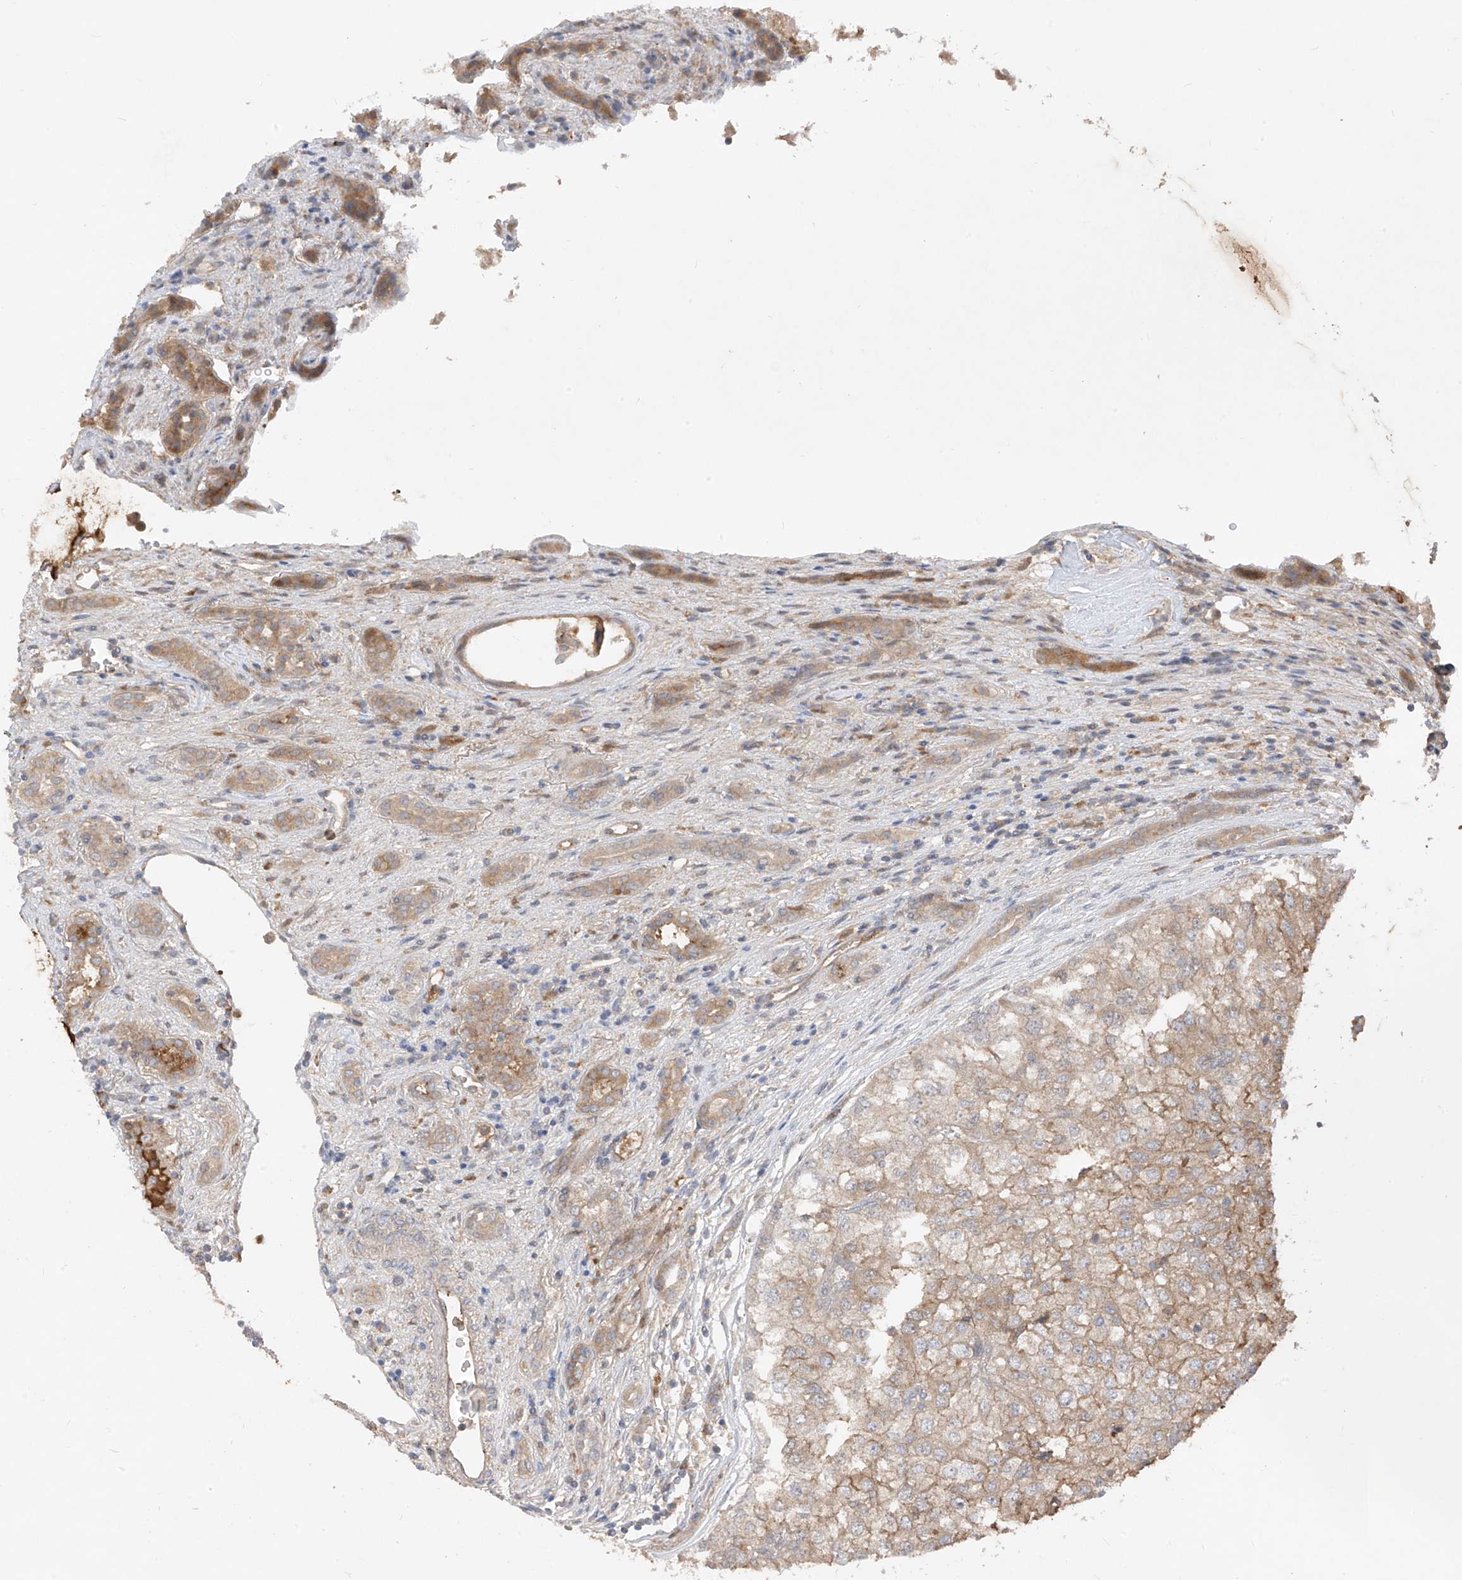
{"staining": {"intensity": "weak", "quantity": ">75%", "location": "cytoplasmic/membranous"}, "tissue": "renal cancer", "cell_type": "Tumor cells", "image_type": "cancer", "snomed": [{"axis": "morphology", "description": "Adenocarcinoma, NOS"}, {"axis": "topography", "description": "Kidney"}], "caption": "Tumor cells reveal low levels of weak cytoplasmic/membranous staining in approximately >75% of cells in human renal adenocarcinoma.", "gene": "CACNA2D4", "patient": {"sex": "female", "age": 54}}